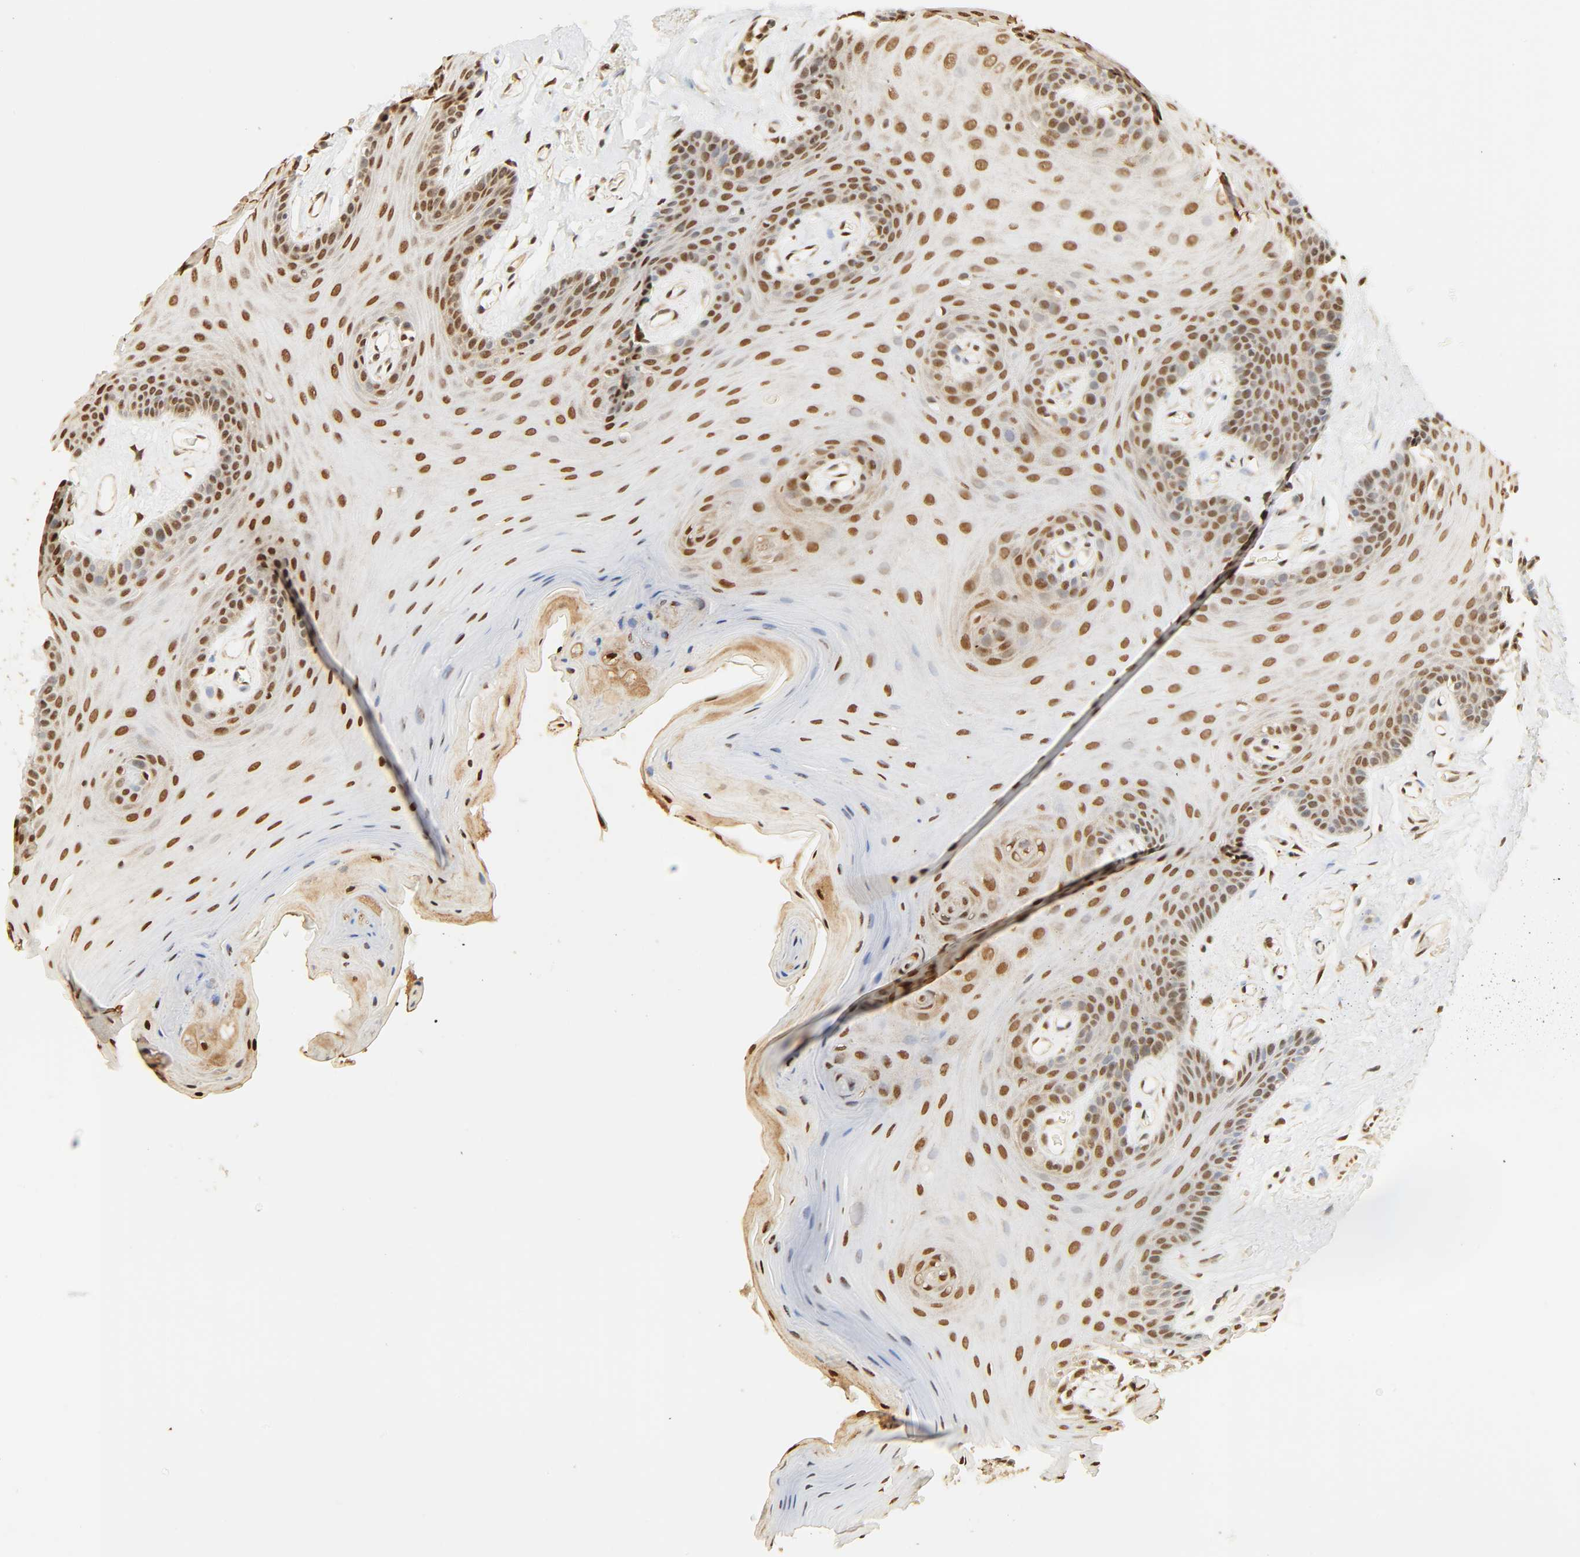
{"staining": {"intensity": "moderate", "quantity": "25%-75%", "location": "nuclear"}, "tissue": "oral mucosa", "cell_type": "Squamous epithelial cells", "image_type": "normal", "snomed": [{"axis": "morphology", "description": "Normal tissue, NOS"}, {"axis": "morphology", "description": "Squamous cell carcinoma, NOS"}, {"axis": "topography", "description": "Skeletal muscle"}, {"axis": "topography", "description": "Oral tissue"}, {"axis": "topography", "description": "Head-Neck"}], "caption": "An immunohistochemistry (IHC) image of benign tissue is shown. Protein staining in brown labels moderate nuclear positivity in oral mucosa within squamous epithelial cells. (DAB (3,3'-diaminobenzidine) = brown stain, brightfield microscopy at high magnification).", "gene": "UBC", "patient": {"sex": "male", "age": 71}}